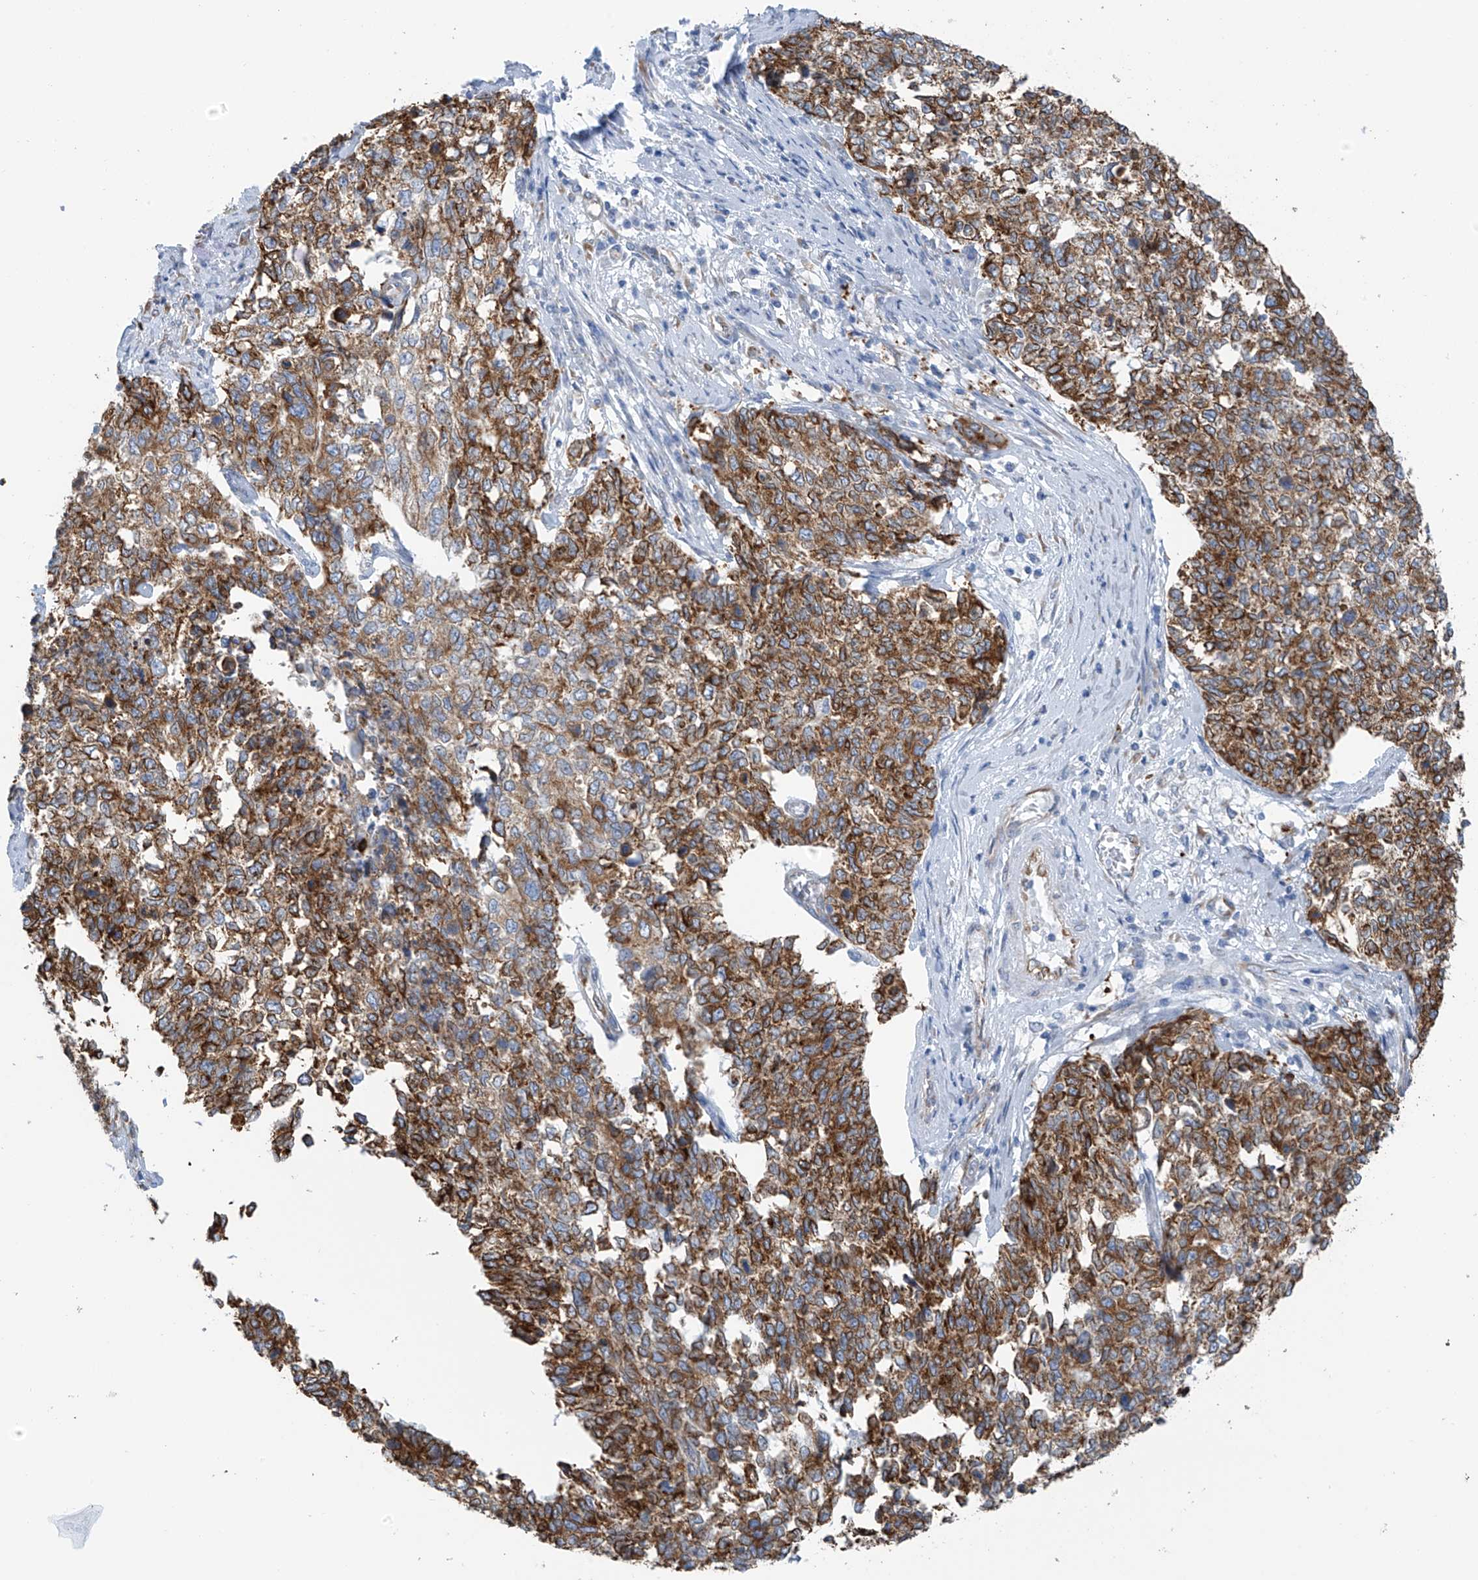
{"staining": {"intensity": "moderate", "quantity": ">75%", "location": "cytoplasmic/membranous"}, "tissue": "cervical cancer", "cell_type": "Tumor cells", "image_type": "cancer", "snomed": [{"axis": "morphology", "description": "Squamous cell carcinoma, NOS"}, {"axis": "topography", "description": "Cervix"}], "caption": "This micrograph displays cervical cancer stained with immunohistochemistry (IHC) to label a protein in brown. The cytoplasmic/membranous of tumor cells show moderate positivity for the protein. Nuclei are counter-stained blue.", "gene": "RCN2", "patient": {"sex": "female", "age": 63}}